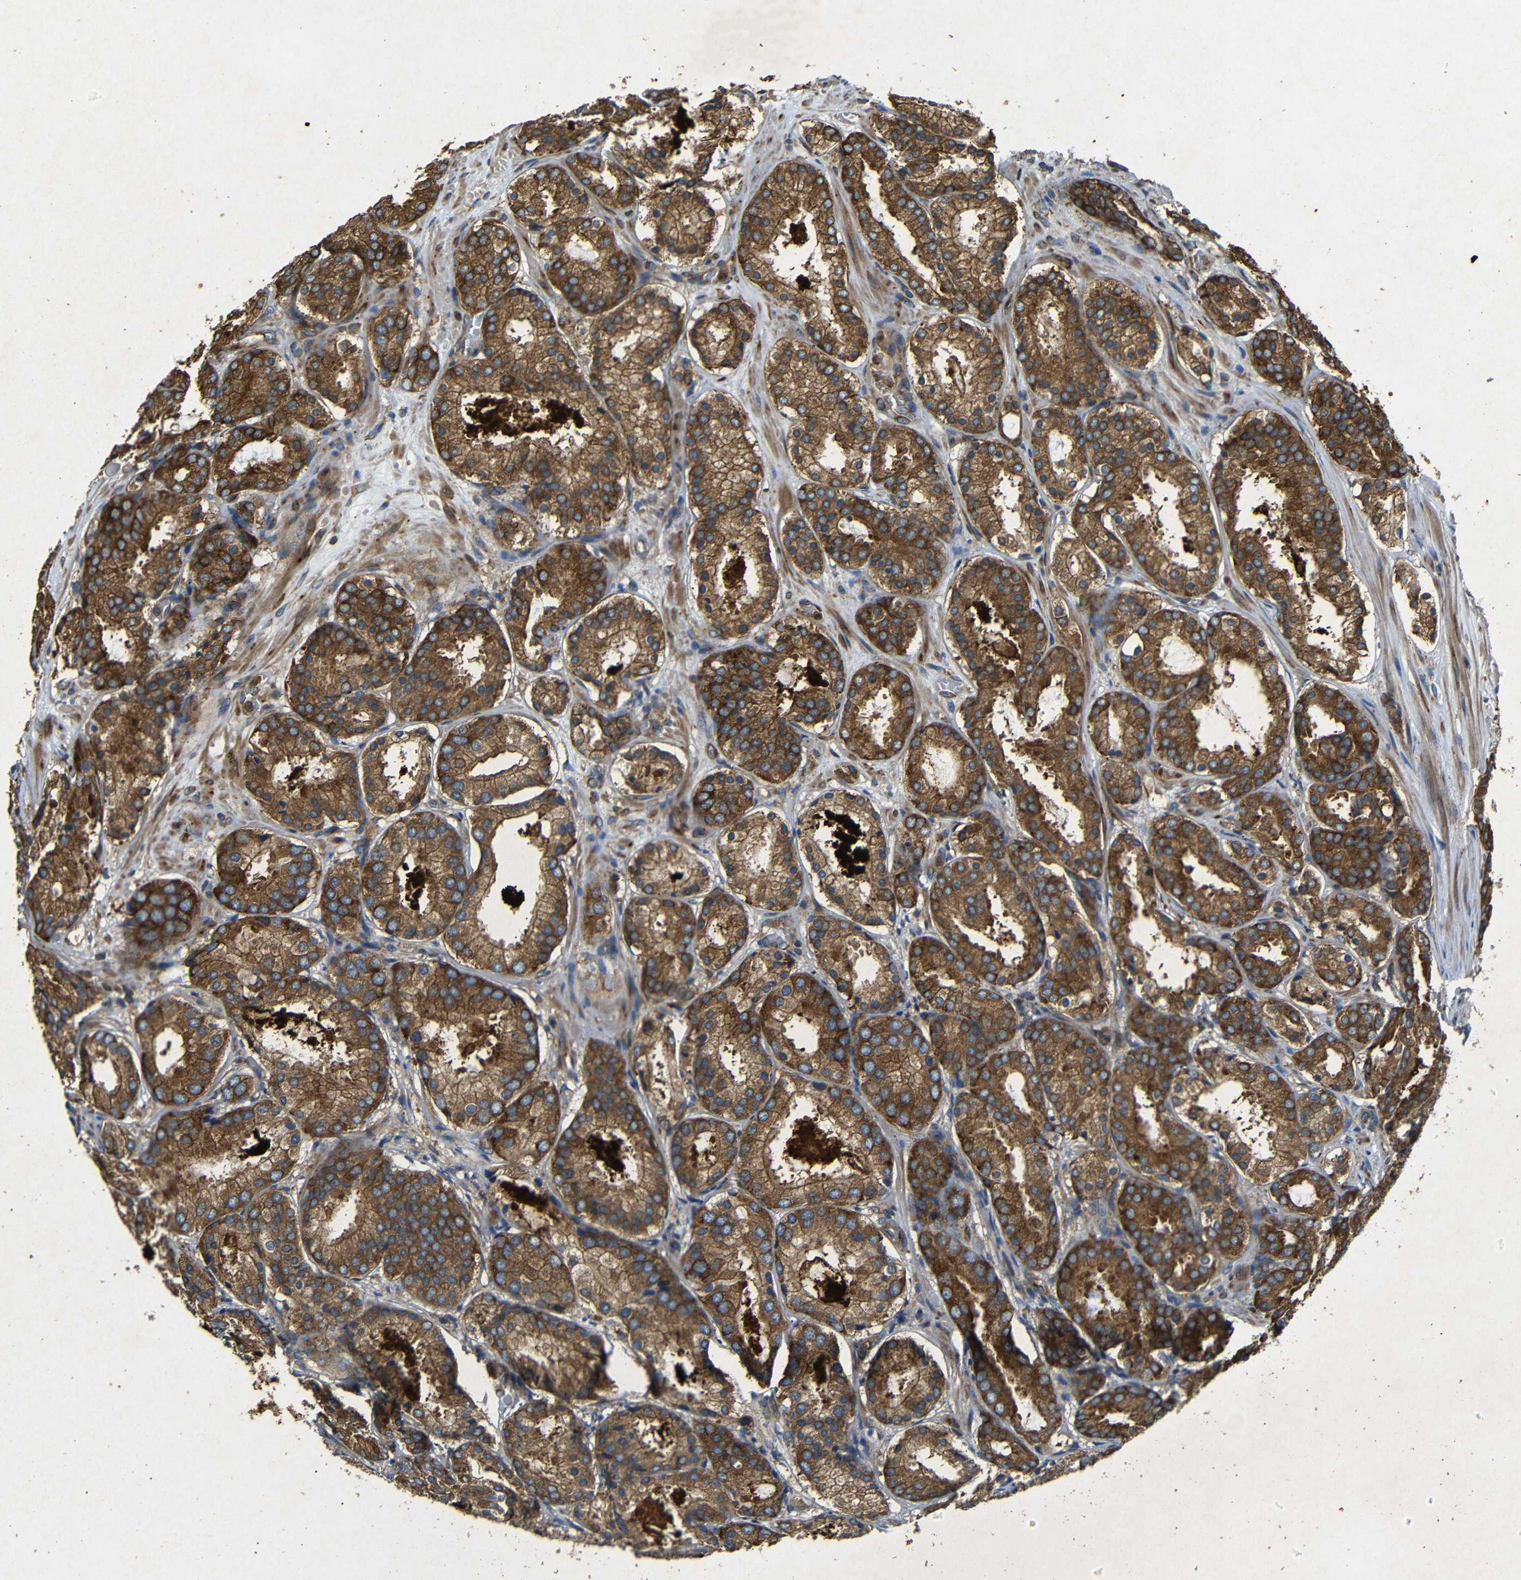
{"staining": {"intensity": "strong", "quantity": ">75%", "location": "cytoplasmic/membranous"}, "tissue": "prostate cancer", "cell_type": "Tumor cells", "image_type": "cancer", "snomed": [{"axis": "morphology", "description": "Adenocarcinoma, Low grade"}, {"axis": "topography", "description": "Prostate"}], "caption": "The micrograph demonstrates staining of prostate cancer, revealing strong cytoplasmic/membranous protein positivity (brown color) within tumor cells.", "gene": "BTF3", "patient": {"sex": "male", "age": 69}}